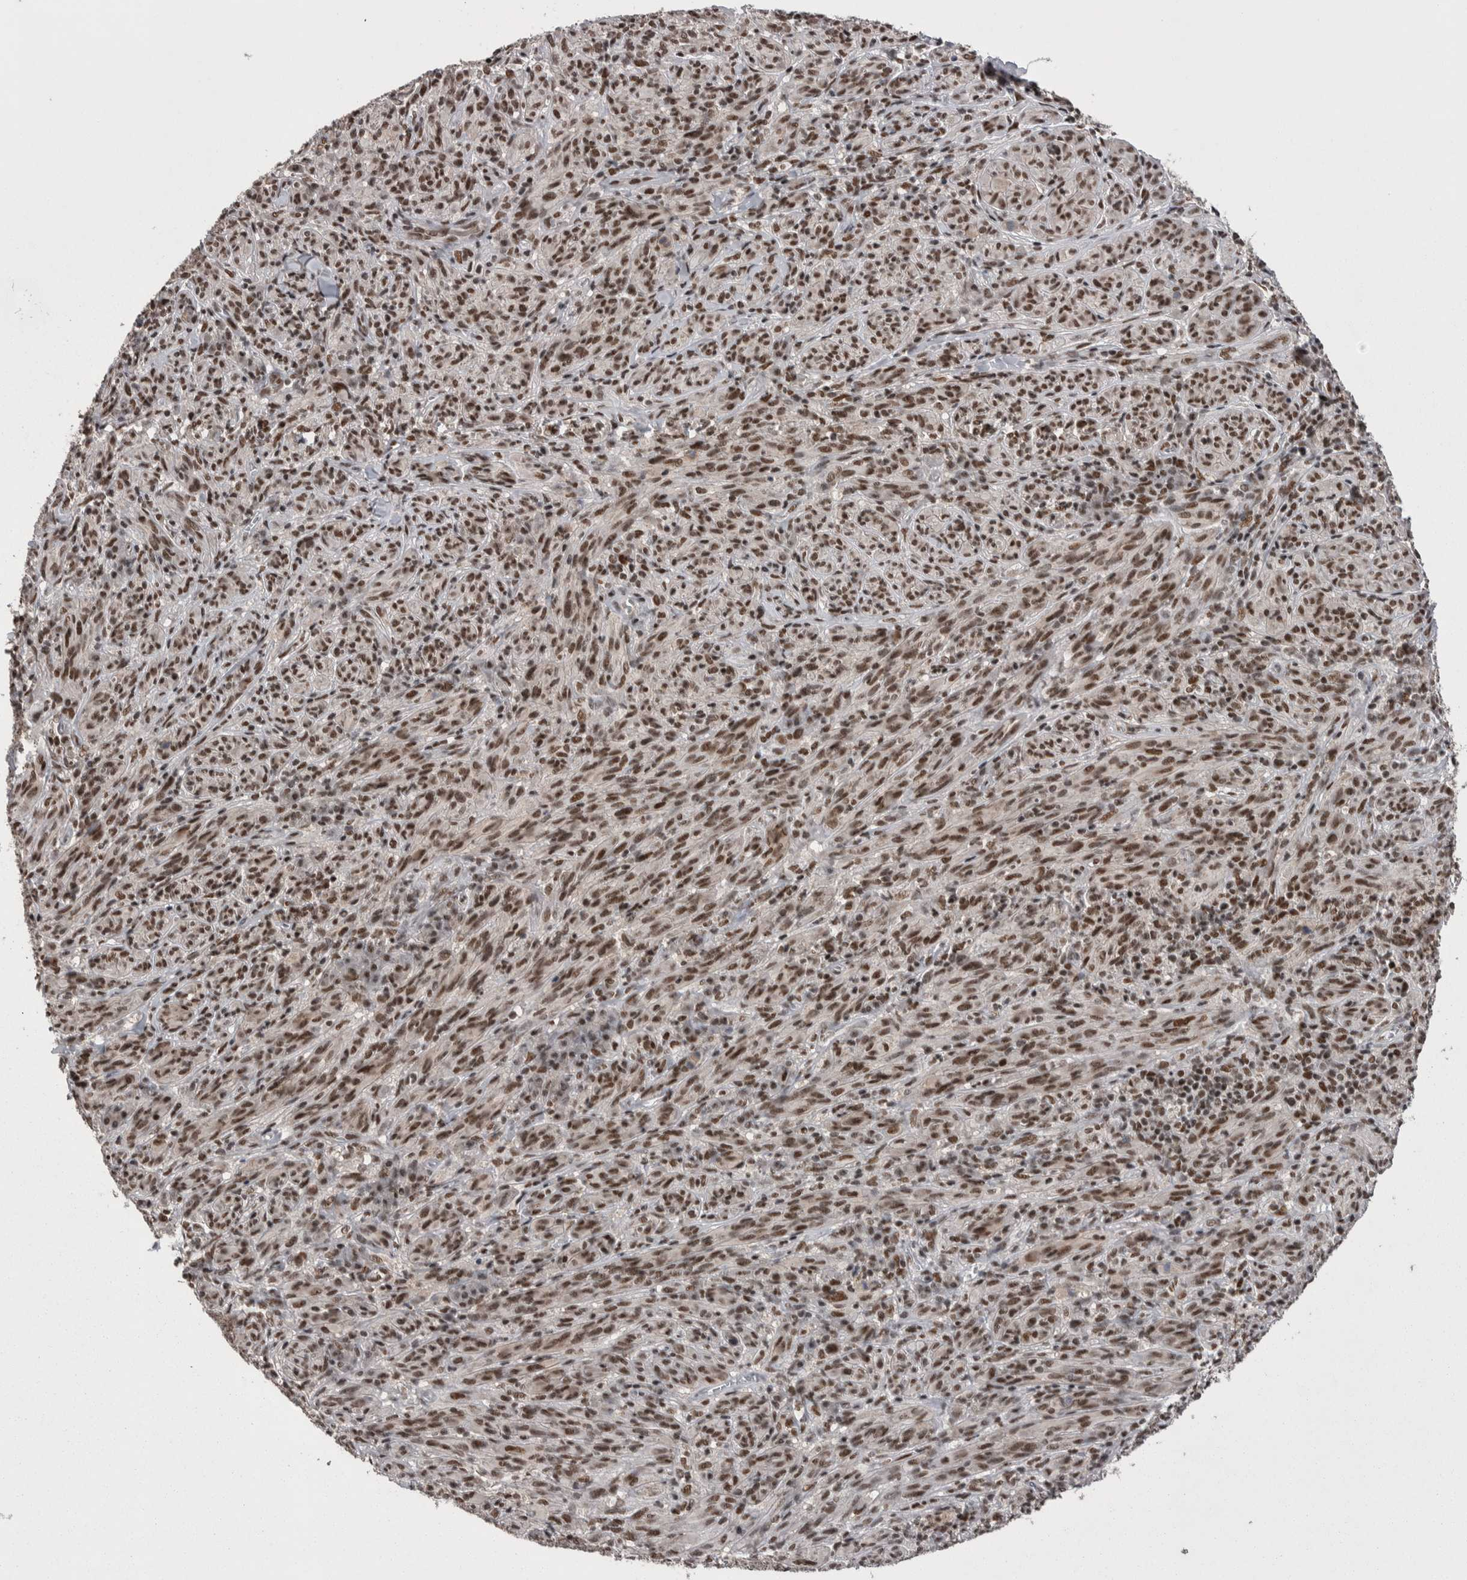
{"staining": {"intensity": "moderate", "quantity": ">75%", "location": "nuclear"}, "tissue": "melanoma", "cell_type": "Tumor cells", "image_type": "cancer", "snomed": [{"axis": "morphology", "description": "Malignant melanoma, NOS"}, {"axis": "topography", "description": "Skin of head"}], "caption": "The histopathology image exhibits staining of malignant melanoma, revealing moderate nuclear protein positivity (brown color) within tumor cells.", "gene": "DMTF1", "patient": {"sex": "male", "age": 96}}